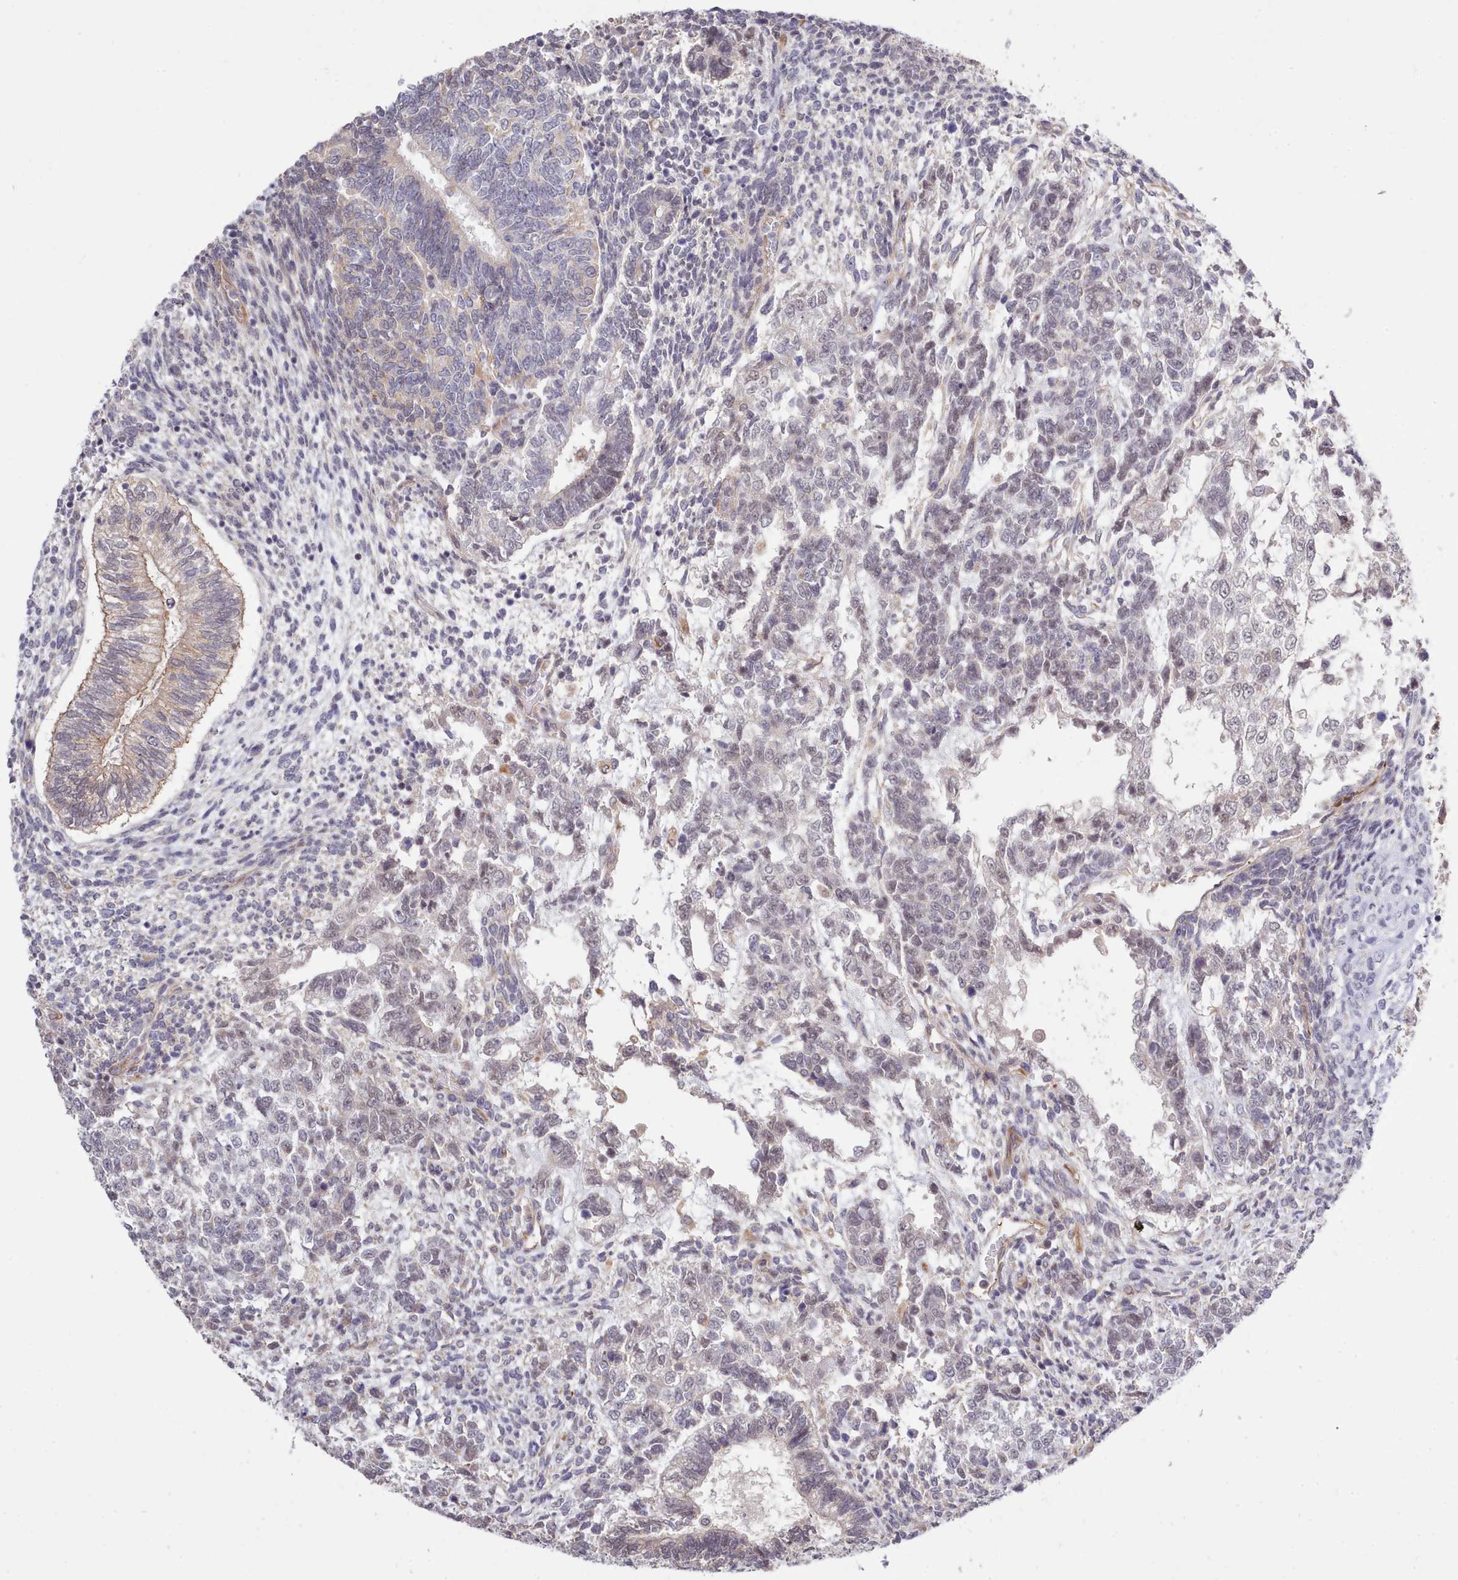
{"staining": {"intensity": "weak", "quantity": "25%-75%", "location": "nuclear"}, "tissue": "testis cancer", "cell_type": "Tumor cells", "image_type": "cancer", "snomed": [{"axis": "morphology", "description": "Carcinoma, Embryonal, NOS"}, {"axis": "topography", "description": "Testis"}], "caption": "Embryonal carcinoma (testis) stained for a protein reveals weak nuclear positivity in tumor cells.", "gene": "ZC3H13", "patient": {"sex": "male", "age": 23}}